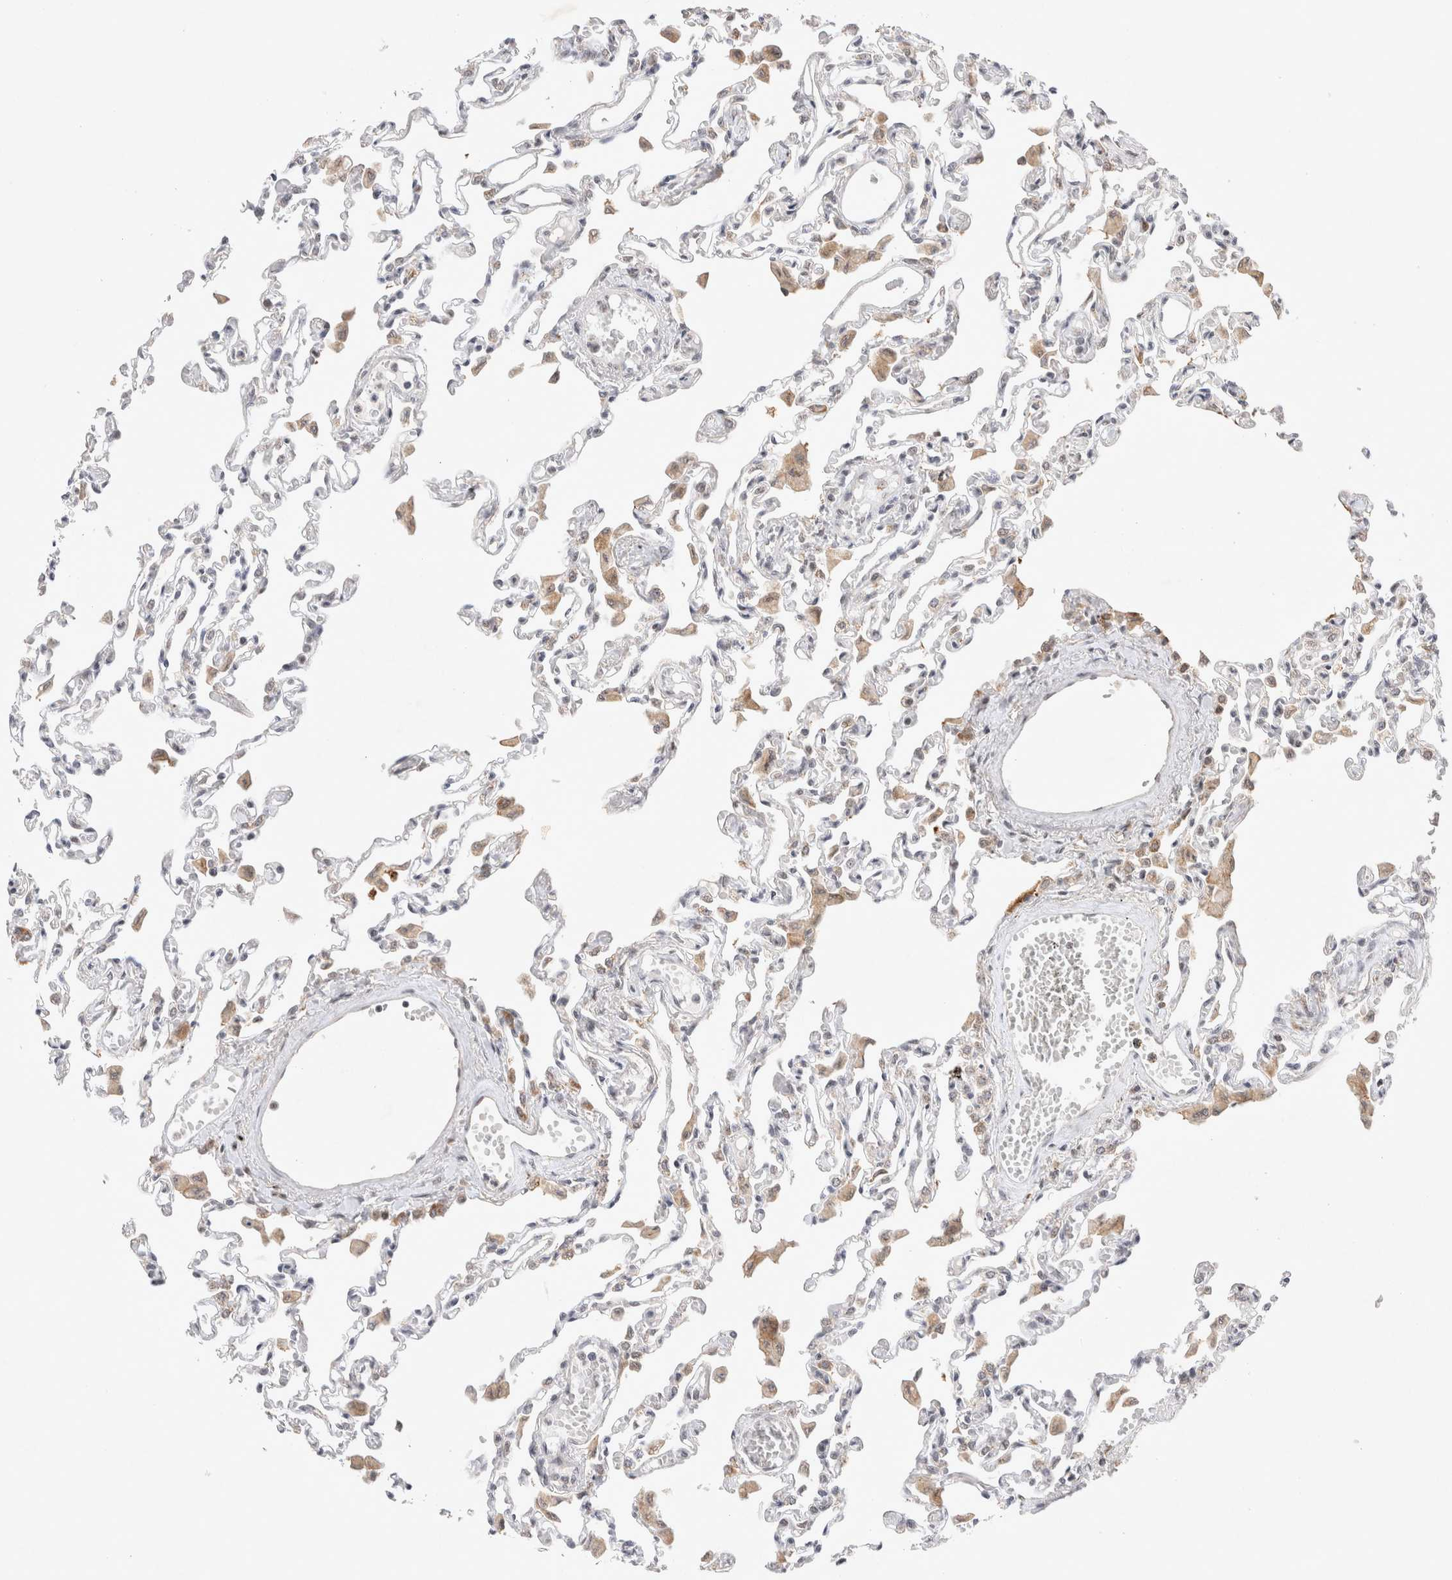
{"staining": {"intensity": "negative", "quantity": "none", "location": "none"}, "tissue": "lung", "cell_type": "Alveolar cells", "image_type": "normal", "snomed": [{"axis": "morphology", "description": "Normal tissue, NOS"}, {"axis": "topography", "description": "Bronchus"}, {"axis": "topography", "description": "Lung"}], "caption": "Alveolar cells are negative for protein expression in benign human lung. (DAB (3,3'-diaminobenzidine) immunohistochemistry (IHC) with hematoxylin counter stain).", "gene": "MRPL37", "patient": {"sex": "female", "age": 49}}